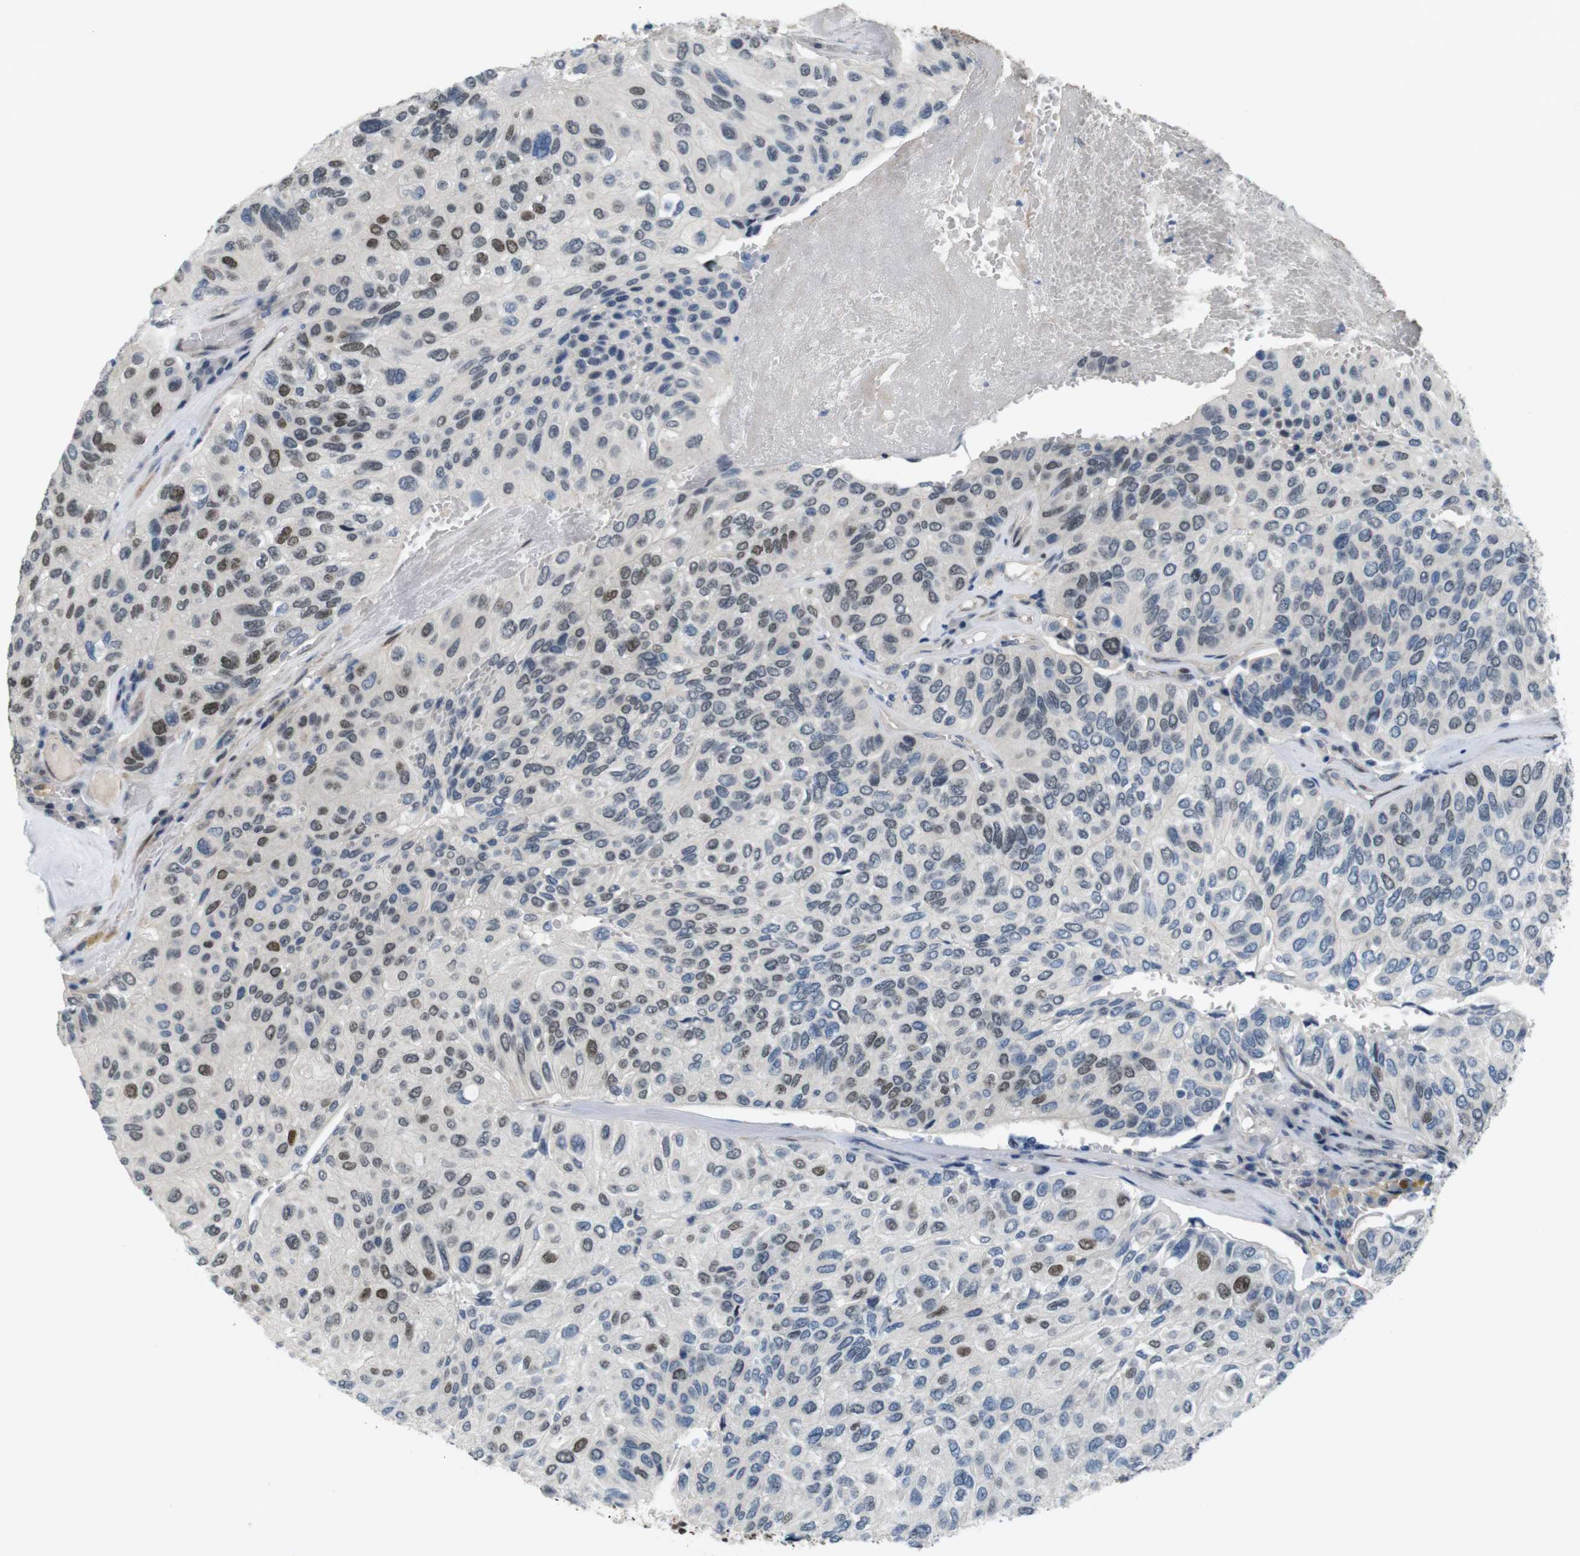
{"staining": {"intensity": "weak", "quantity": "25%-75%", "location": "nuclear"}, "tissue": "urothelial cancer", "cell_type": "Tumor cells", "image_type": "cancer", "snomed": [{"axis": "morphology", "description": "Urothelial carcinoma, High grade"}, {"axis": "topography", "description": "Urinary bladder"}], "caption": "The immunohistochemical stain labels weak nuclear expression in tumor cells of high-grade urothelial carcinoma tissue.", "gene": "SMCO2", "patient": {"sex": "male", "age": 66}}